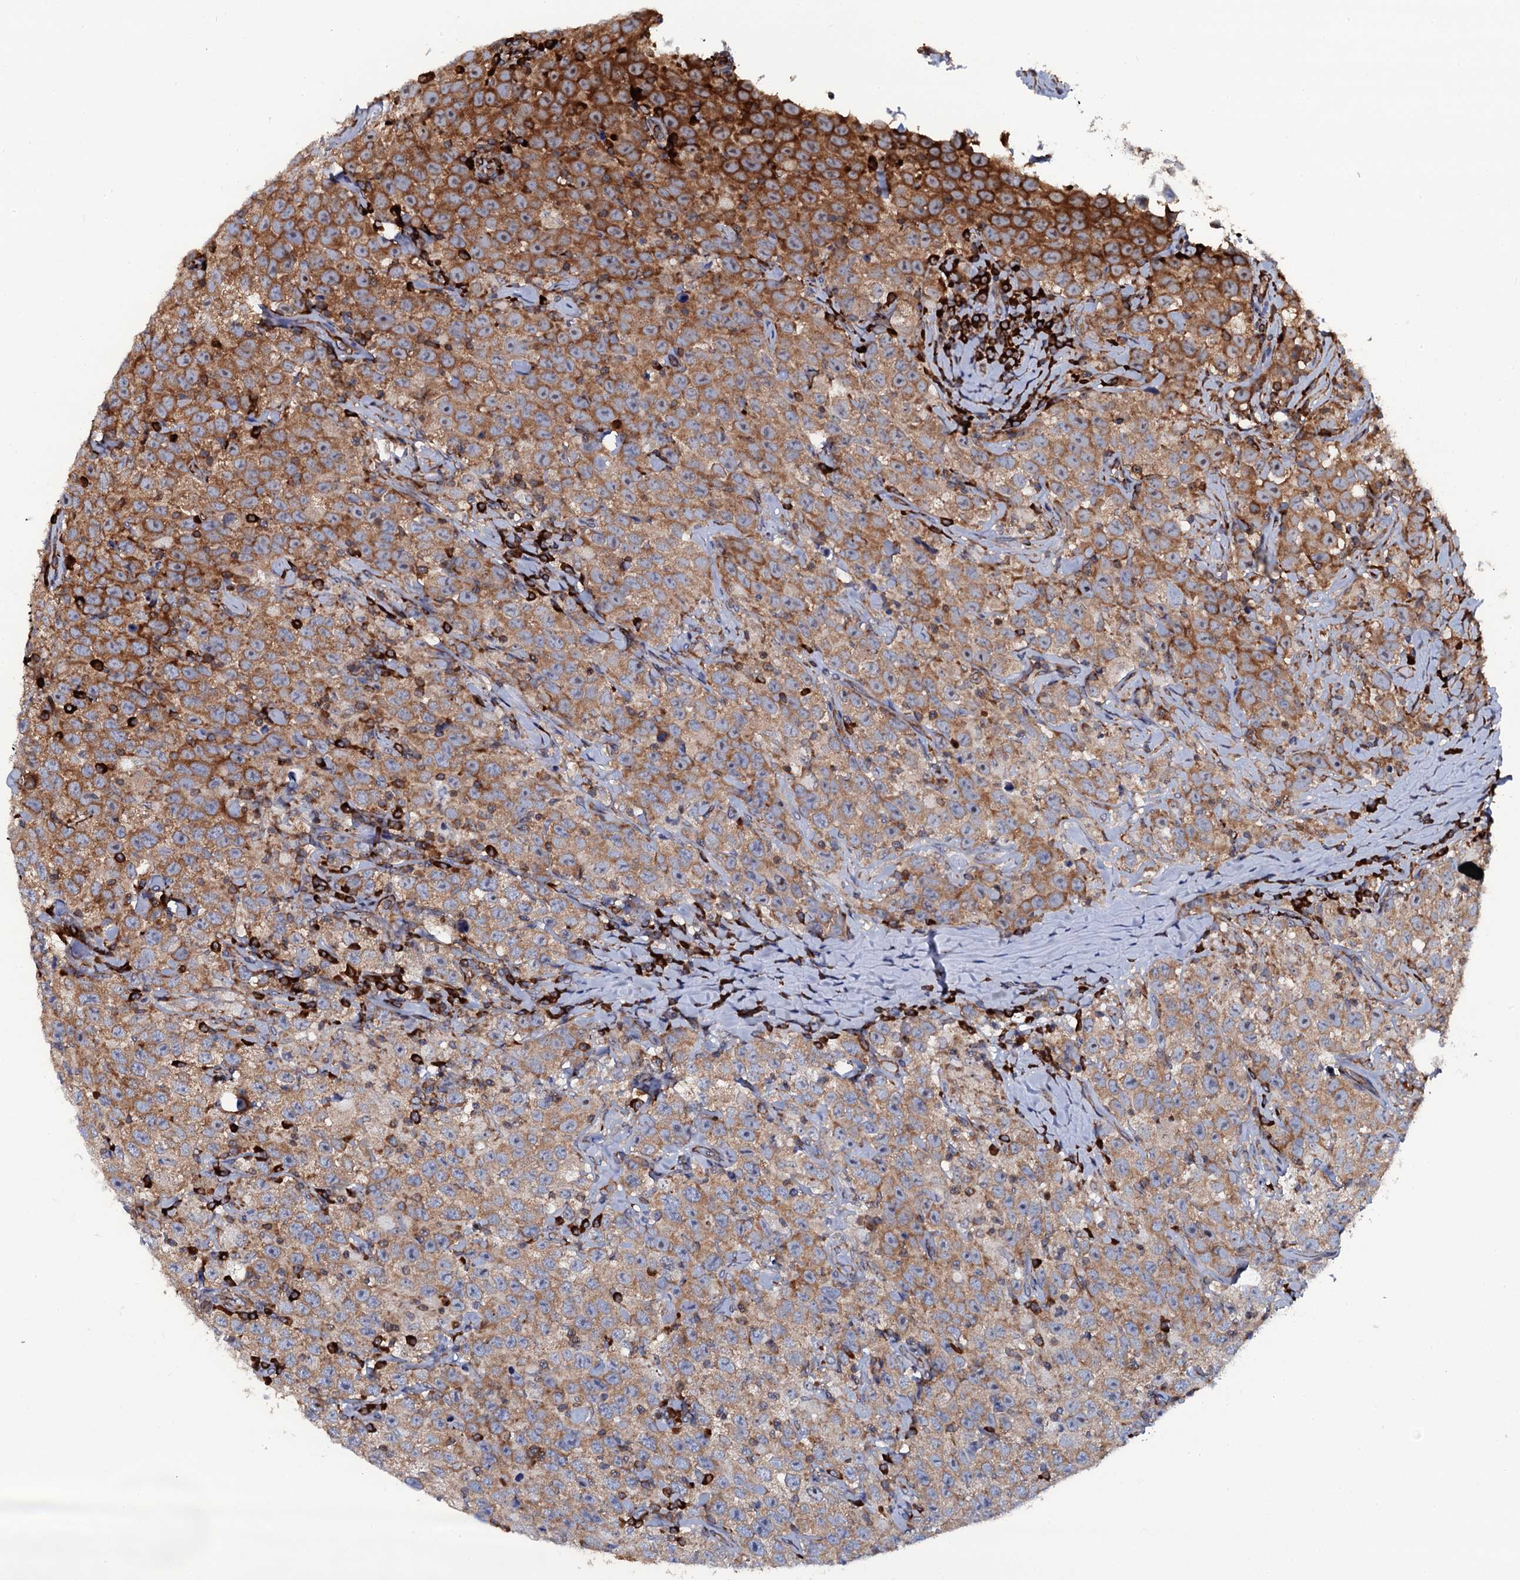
{"staining": {"intensity": "moderate", "quantity": ">75%", "location": "cytoplasmic/membranous"}, "tissue": "testis cancer", "cell_type": "Tumor cells", "image_type": "cancer", "snomed": [{"axis": "morphology", "description": "Seminoma, NOS"}, {"axis": "topography", "description": "Testis"}], "caption": "Immunohistochemistry staining of testis seminoma, which reveals medium levels of moderate cytoplasmic/membranous expression in approximately >75% of tumor cells indicating moderate cytoplasmic/membranous protein positivity. The staining was performed using DAB (brown) for protein detection and nuclei were counterstained in hematoxylin (blue).", "gene": "SPTY2D1", "patient": {"sex": "male", "age": 41}}